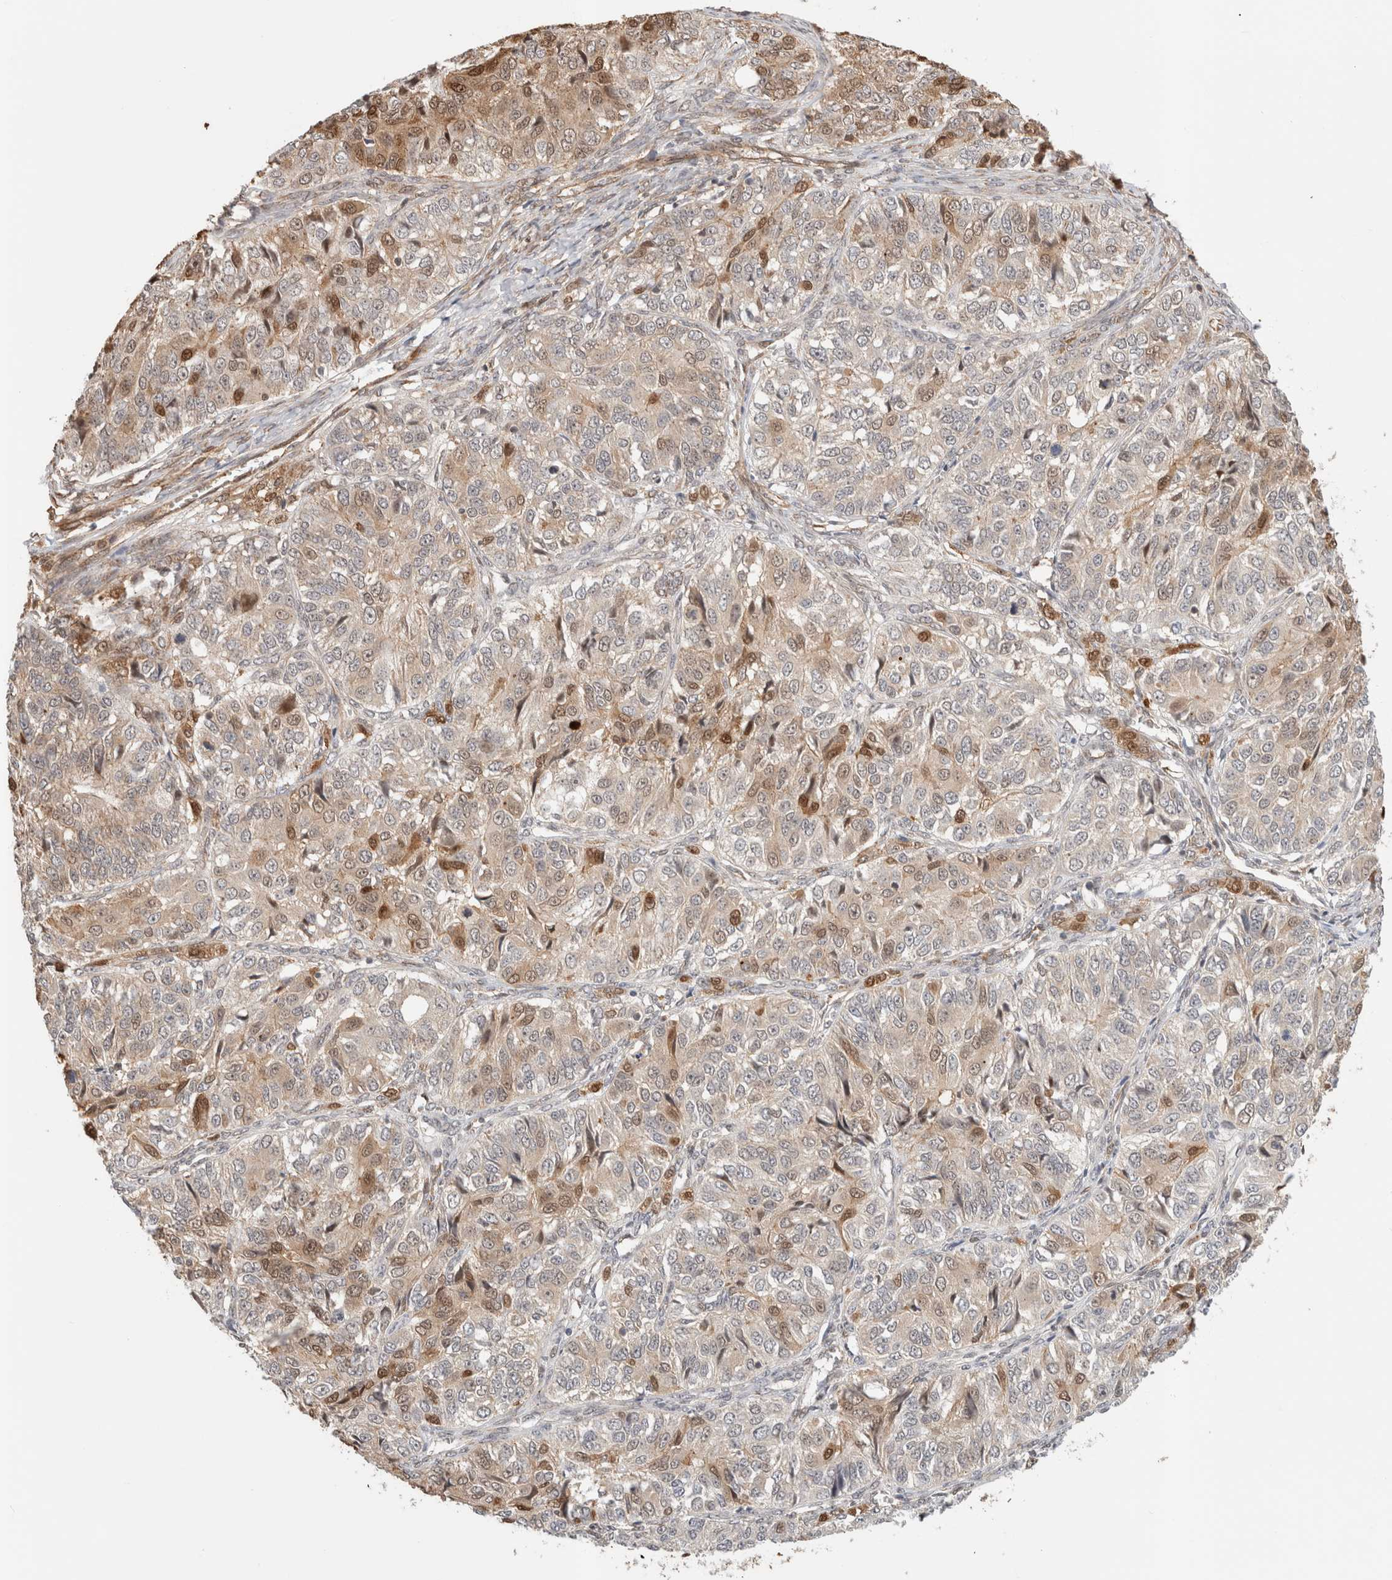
{"staining": {"intensity": "moderate", "quantity": "25%-75%", "location": "cytoplasmic/membranous,nuclear"}, "tissue": "ovarian cancer", "cell_type": "Tumor cells", "image_type": "cancer", "snomed": [{"axis": "morphology", "description": "Carcinoma, endometroid"}, {"axis": "topography", "description": "Ovary"}], "caption": "Brown immunohistochemical staining in human ovarian cancer demonstrates moderate cytoplasmic/membranous and nuclear expression in about 25%-75% of tumor cells.", "gene": "OTUD6B", "patient": {"sex": "female", "age": 51}}